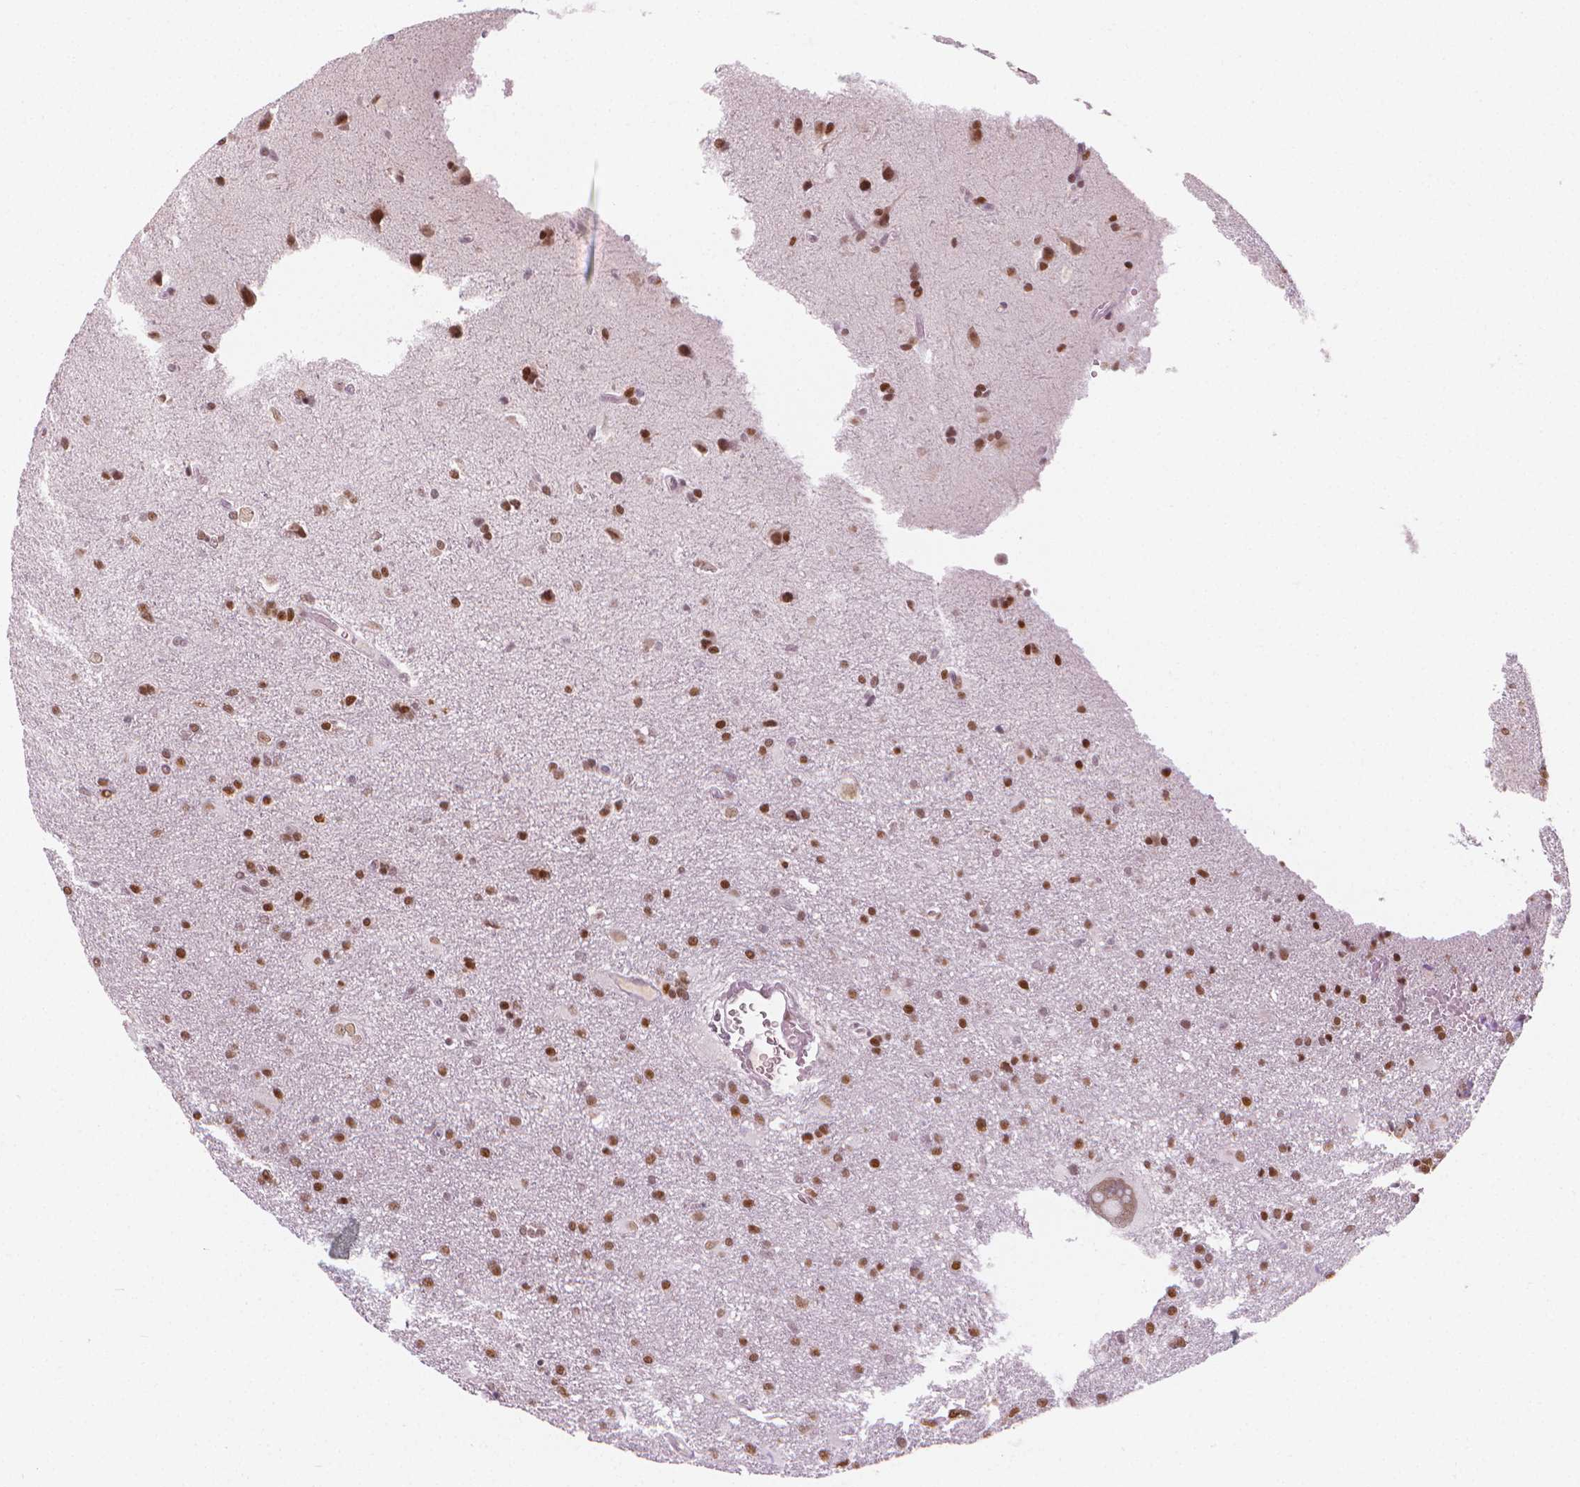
{"staining": {"intensity": "moderate", "quantity": ">75%", "location": "nuclear"}, "tissue": "glioma", "cell_type": "Tumor cells", "image_type": "cancer", "snomed": [{"axis": "morphology", "description": "Glioma, malignant, Low grade"}, {"axis": "topography", "description": "Brain"}], "caption": "This is an image of immunohistochemistry (IHC) staining of low-grade glioma (malignant), which shows moderate expression in the nuclear of tumor cells.", "gene": "CDKN1C", "patient": {"sex": "male", "age": 66}}